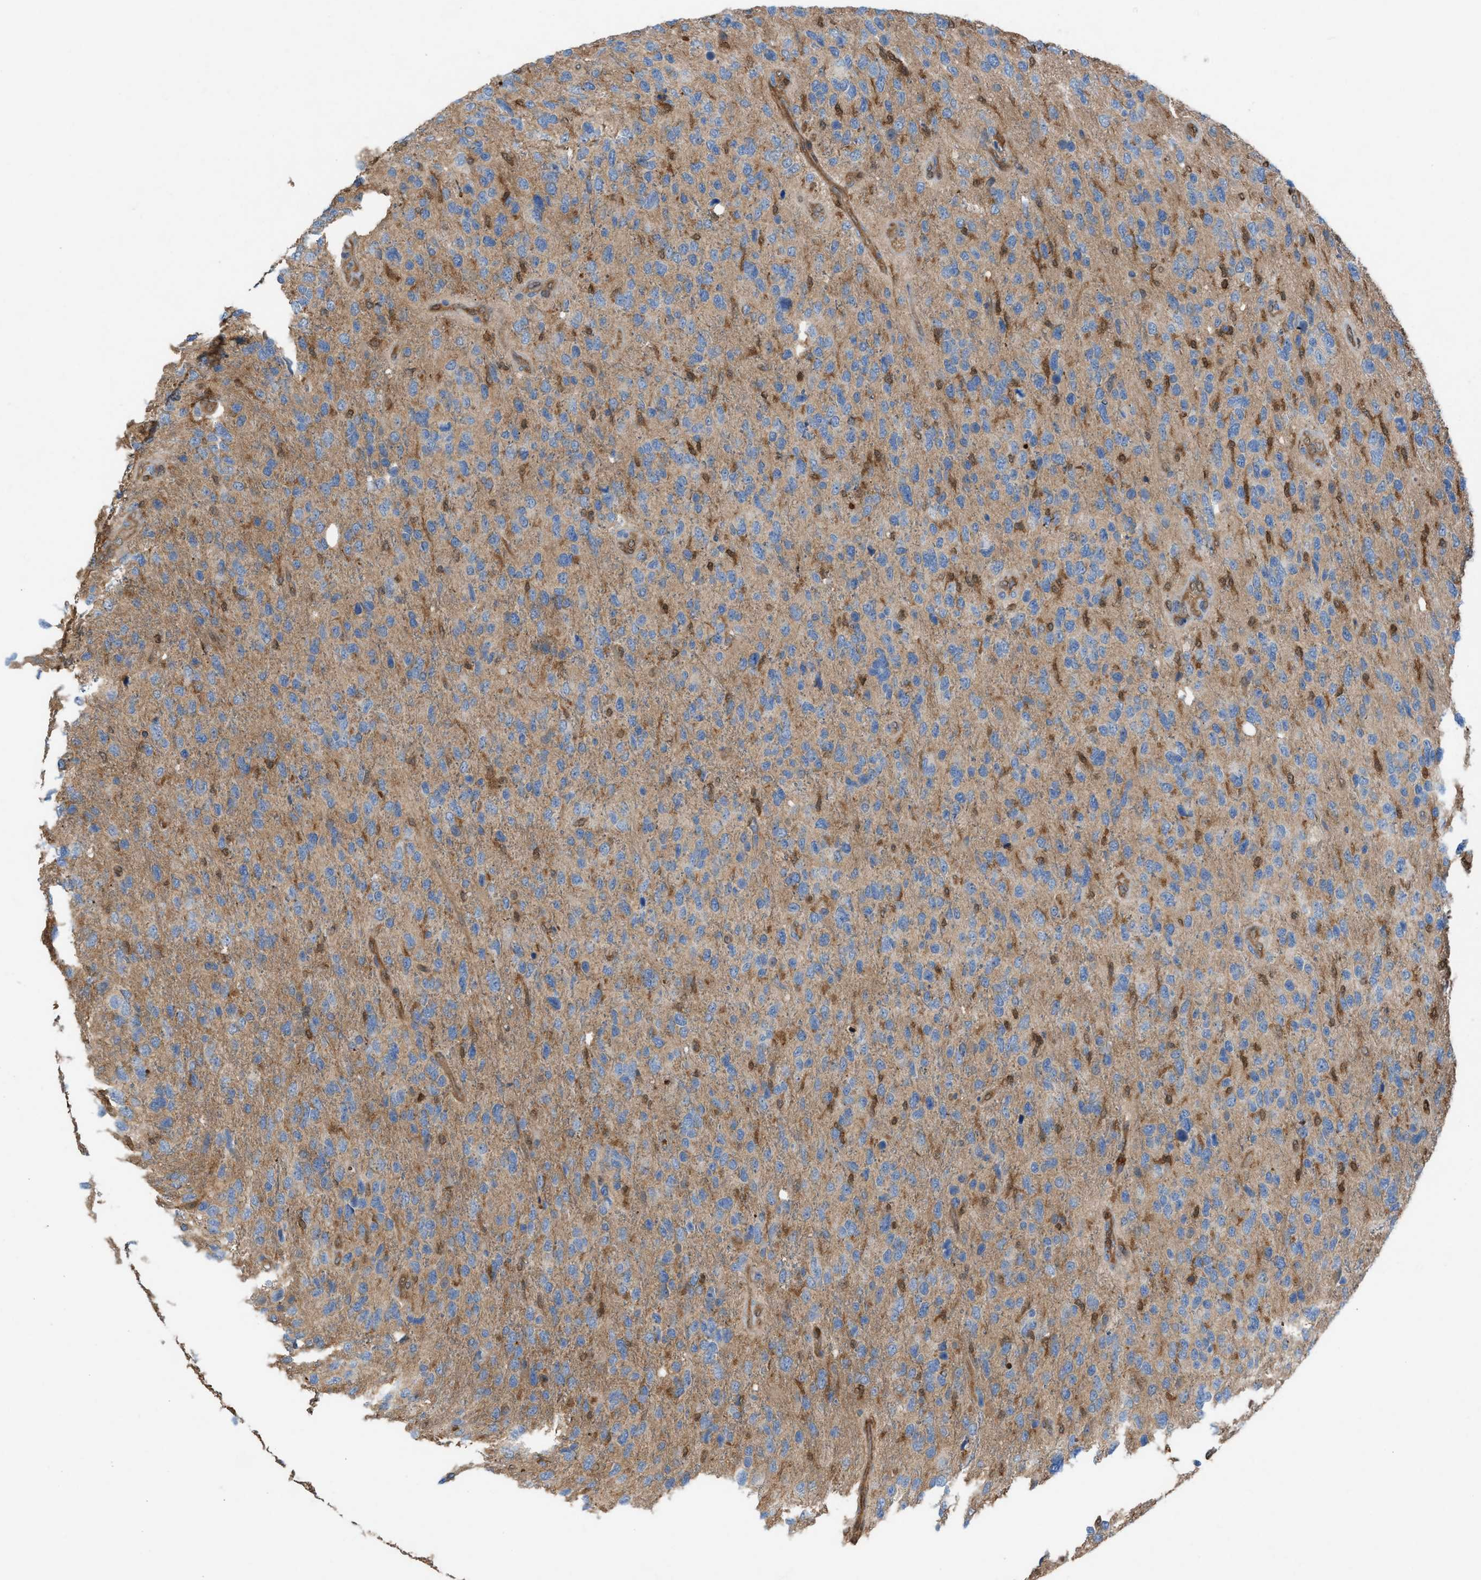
{"staining": {"intensity": "weak", "quantity": ">75%", "location": "cytoplasmic/membranous"}, "tissue": "glioma", "cell_type": "Tumor cells", "image_type": "cancer", "snomed": [{"axis": "morphology", "description": "Glioma, malignant, High grade"}, {"axis": "topography", "description": "Brain"}], "caption": "Protein expression analysis of glioma shows weak cytoplasmic/membranous staining in about >75% of tumor cells.", "gene": "TPK1", "patient": {"sex": "female", "age": 58}}